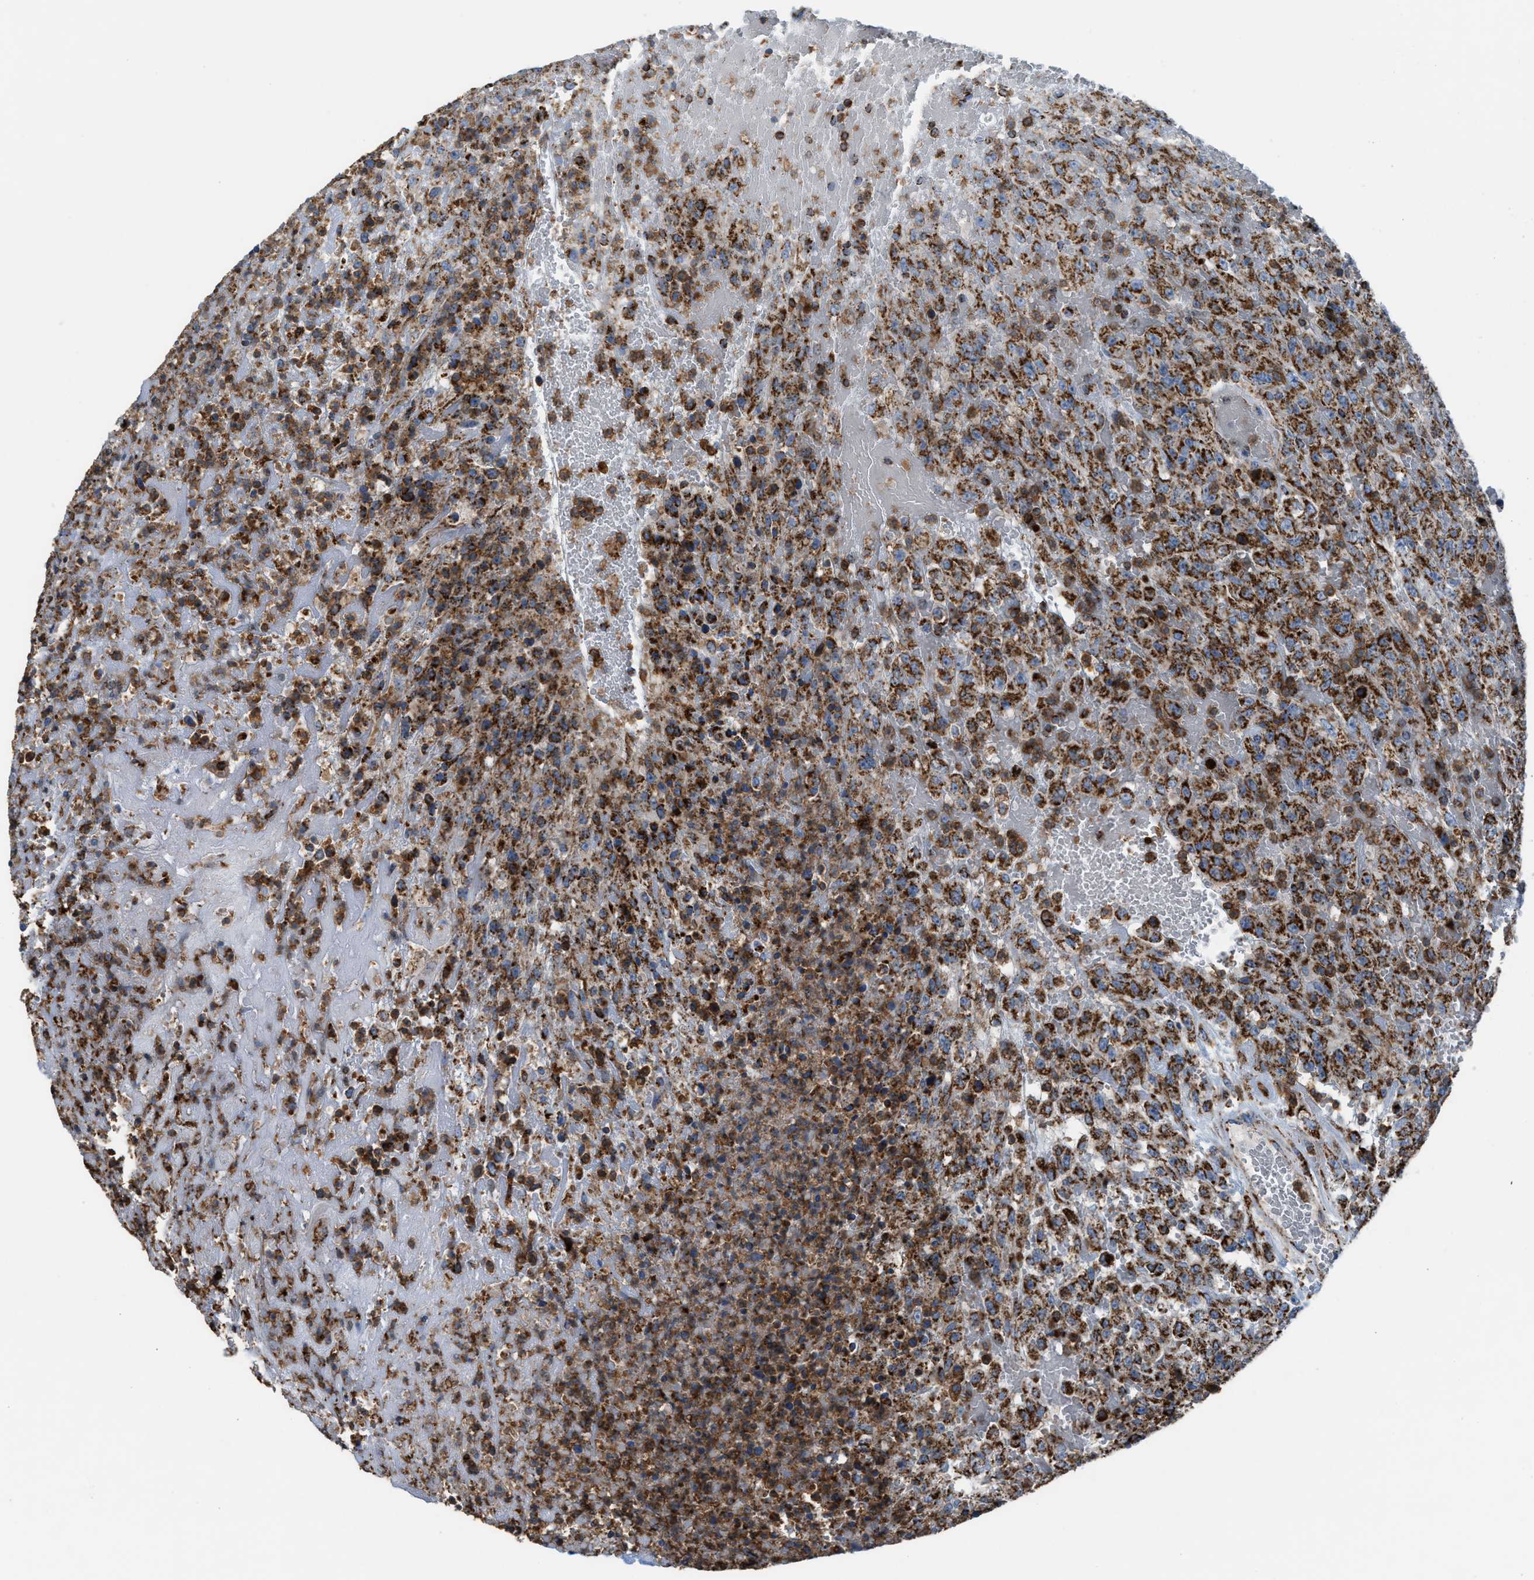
{"staining": {"intensity": "strong", "quantity": ">75%", "location": "cytoplasmic/membranous"}, "tissue": "urothelial cancer", "cell_type": "Tumor cells", "image_type": "cancer", "snomed": [{"axis": "morphology", "description": "Urothelial carcinoma, High grade"}, {"axis": "topography", "description": "Urinary bladder"}], "caption": "A high-resolution image shows IHC staining of urothelial cancer, which demonstrates strong cytoplasmic/membranous staining in about >75% of tumor cells.", "gene": "ECHS1", "patient": {"sex": "male", "age": 46}}